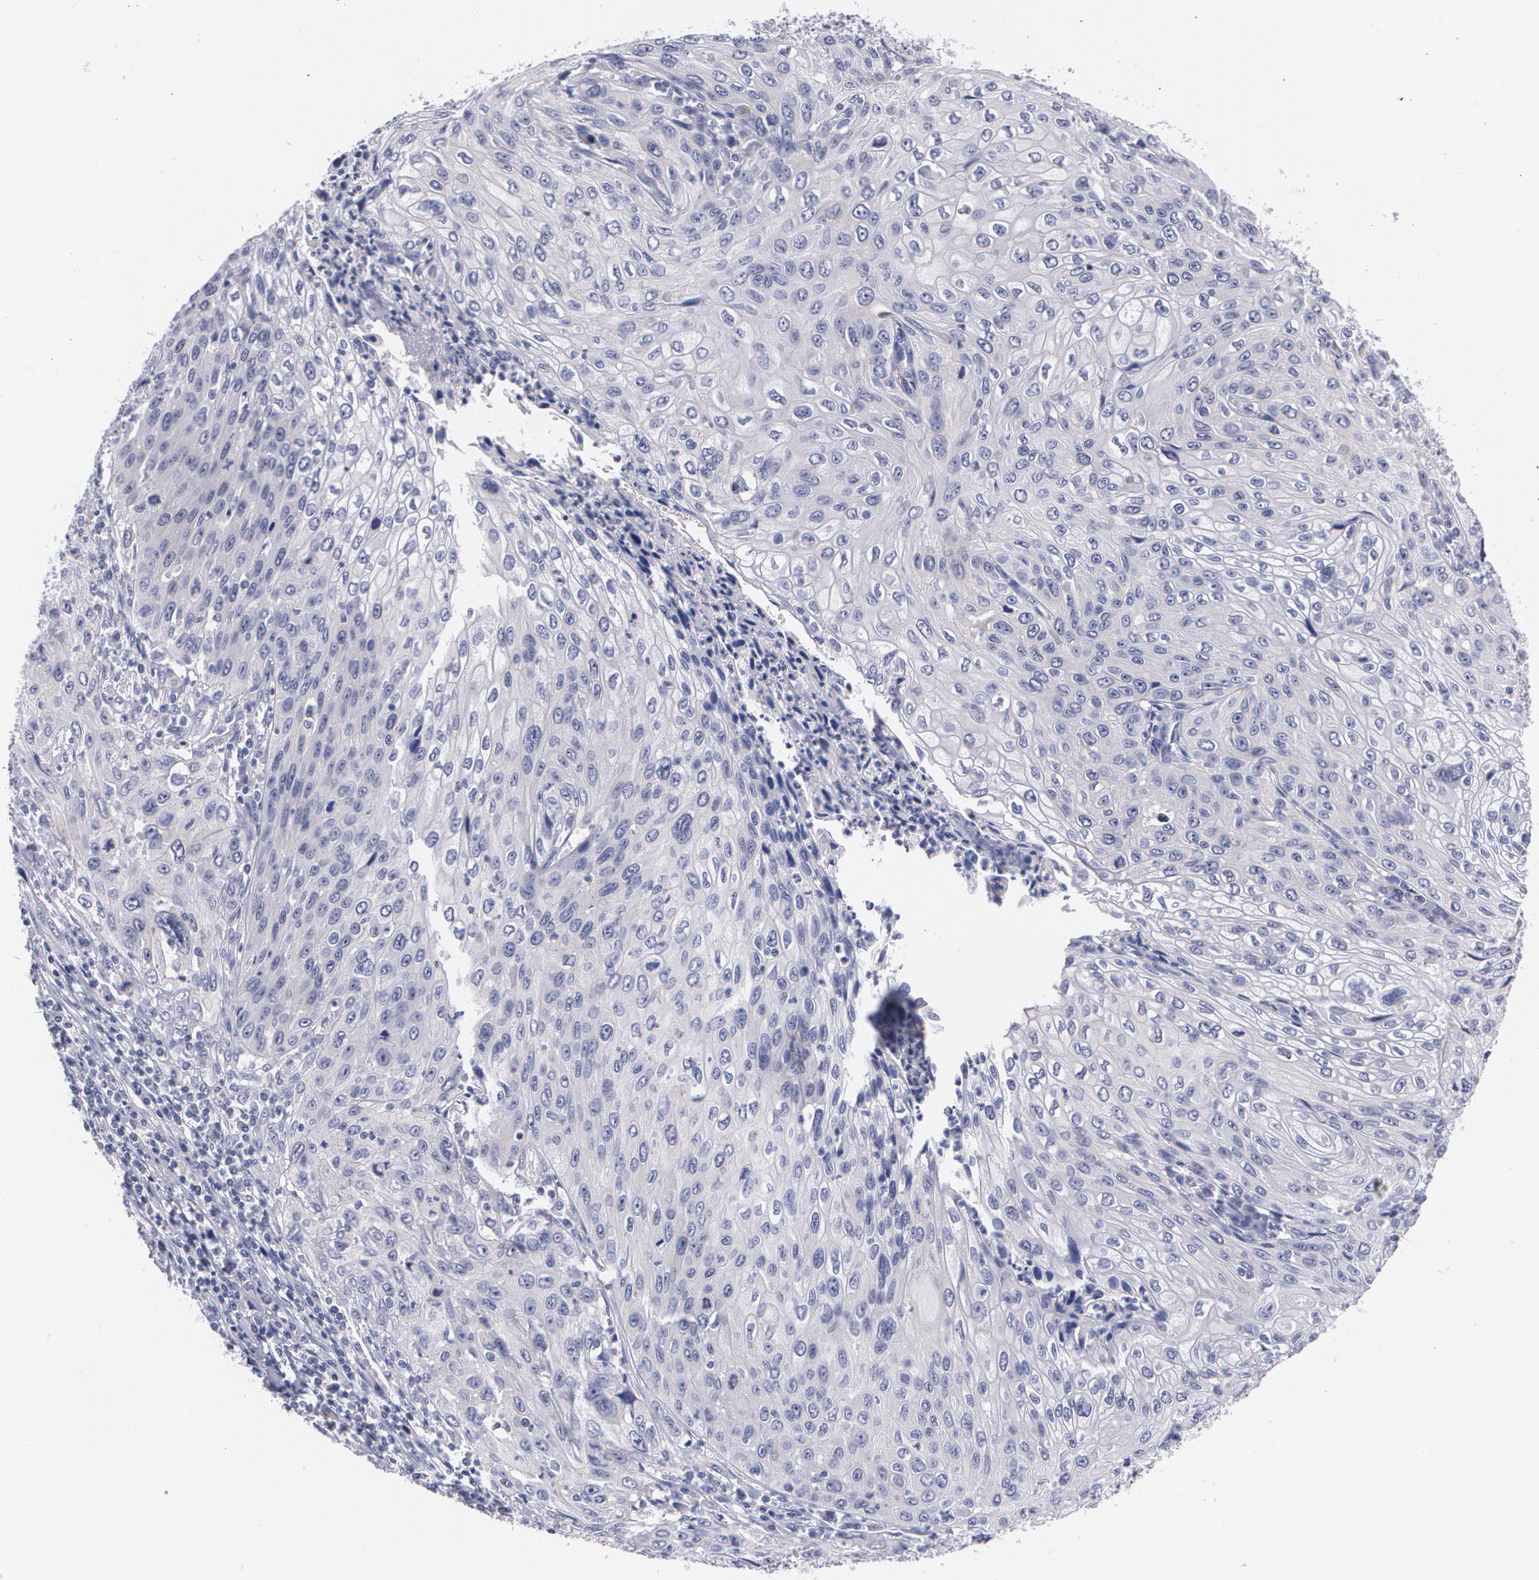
{"staining": {"intensity": "negative", "quantity": "none", "location": "none"}, "tissue": "cervical cancer", "cell_type": "Tumor cells", "image_type": "cancer", "snomed": [{"axis": "morphology", "description": "Squamous cell carcinoma, NOS"}, {"axis": "topography", "description": "Cervix"}], "caption": "IHC photomicrograph of neoplastic tissue: human cervical cancer (squamous cell carcinoma) stained with DAB (3,3'-diaminobenzidine) displays no significant protein positivity in tumor cells. (Immunohistochemistry (ihc), brightfield microscopy, high magnification).", "gene": "HMMR", "patient": {"sex": "female", "age": 32}}